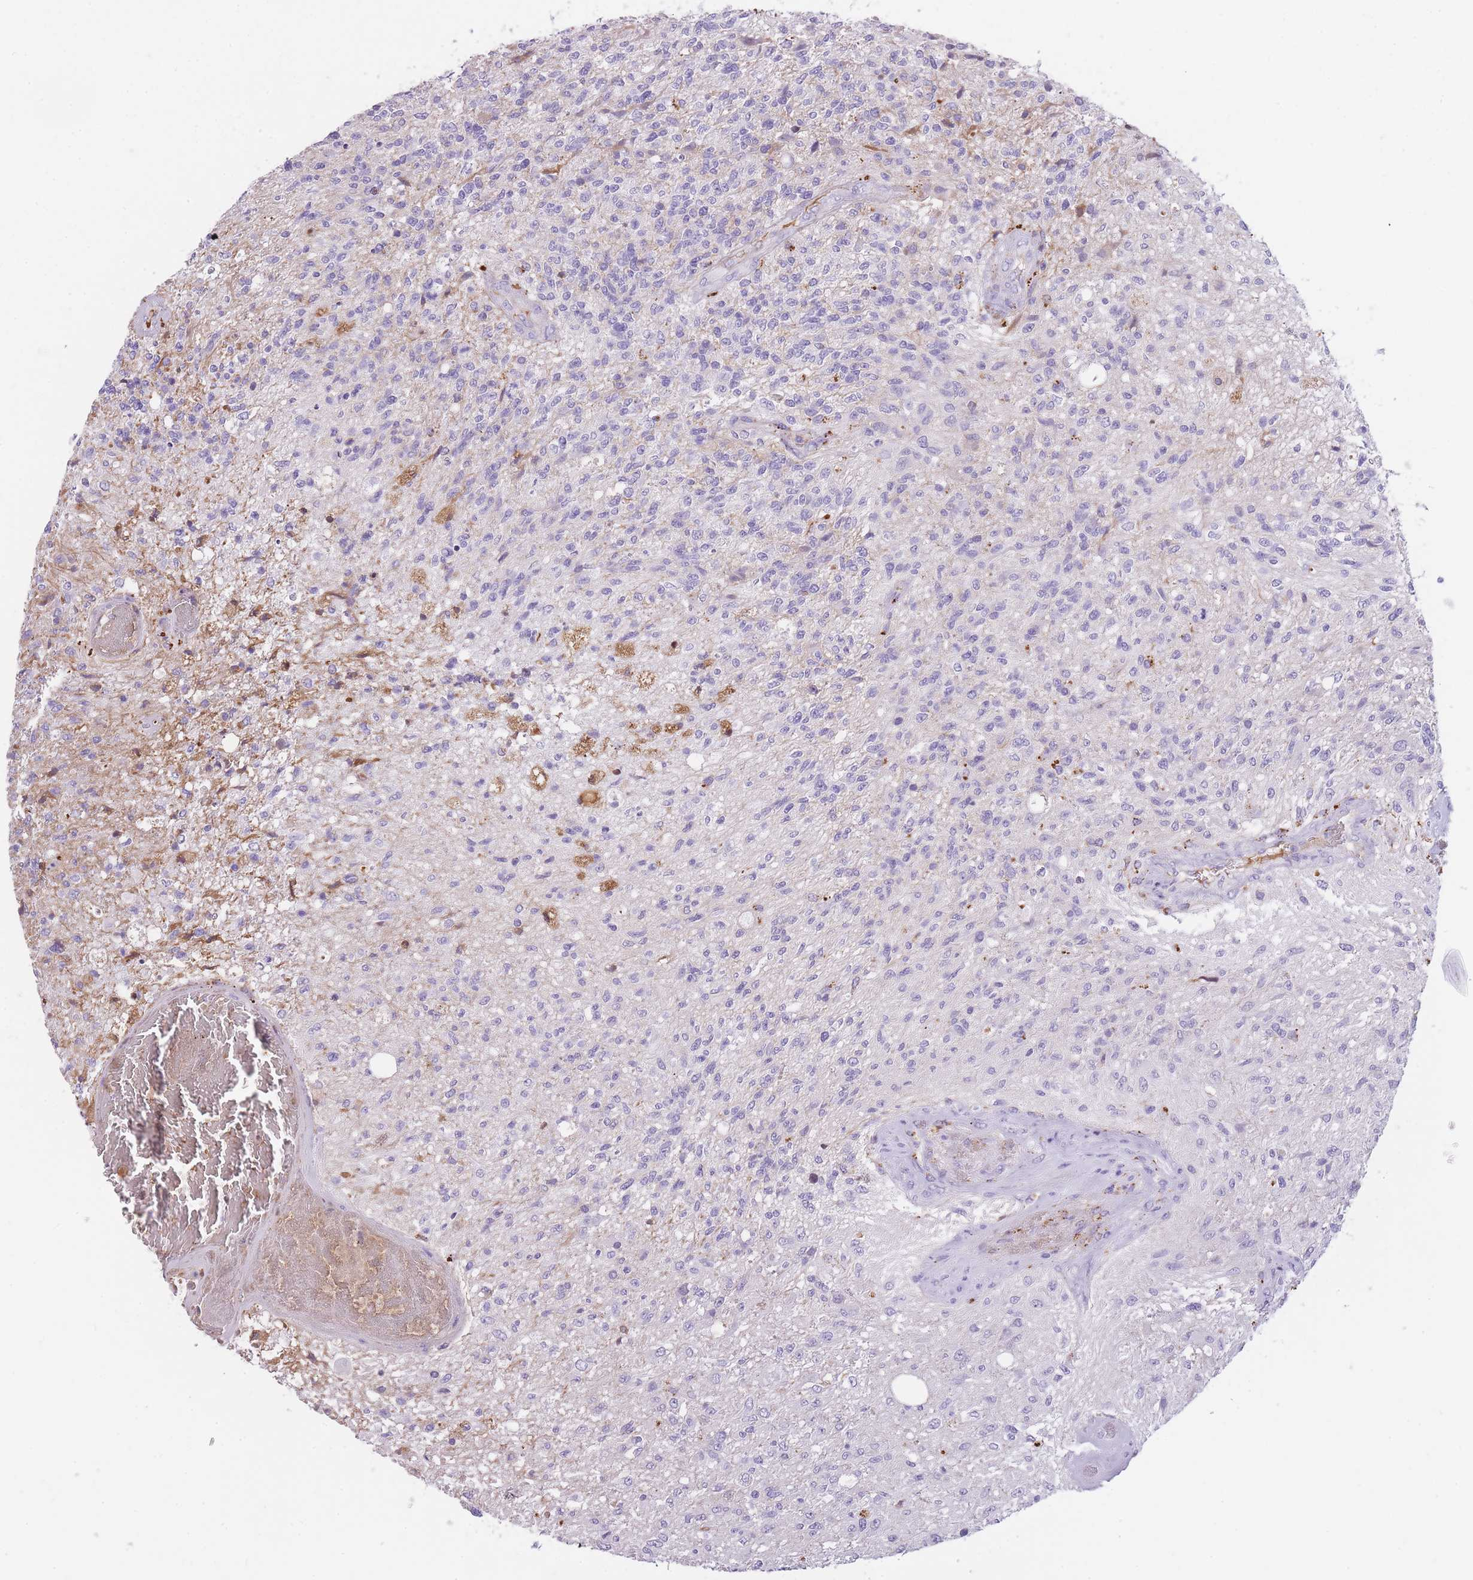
{"staining": {"intensity": "negative", "quantity": "none", "location": "none"}, "tissue": "glioma", "cell_type": "Tumor cells", "image_type": "cancer", "snomed": [{"axis": "morphology", "description": "Glioma, malignant, High grade"}, {"axis": "topography", "description": "Brain"}], "caption": "There is no significant expression in tumor cells of malignant high-grade glioma. The staining is performed using DAB brown chromogen with nuclei counter-stained in using hematoxylin.", "gene": "GNAT1", "patient": {"sex": "male", "age": 56}}